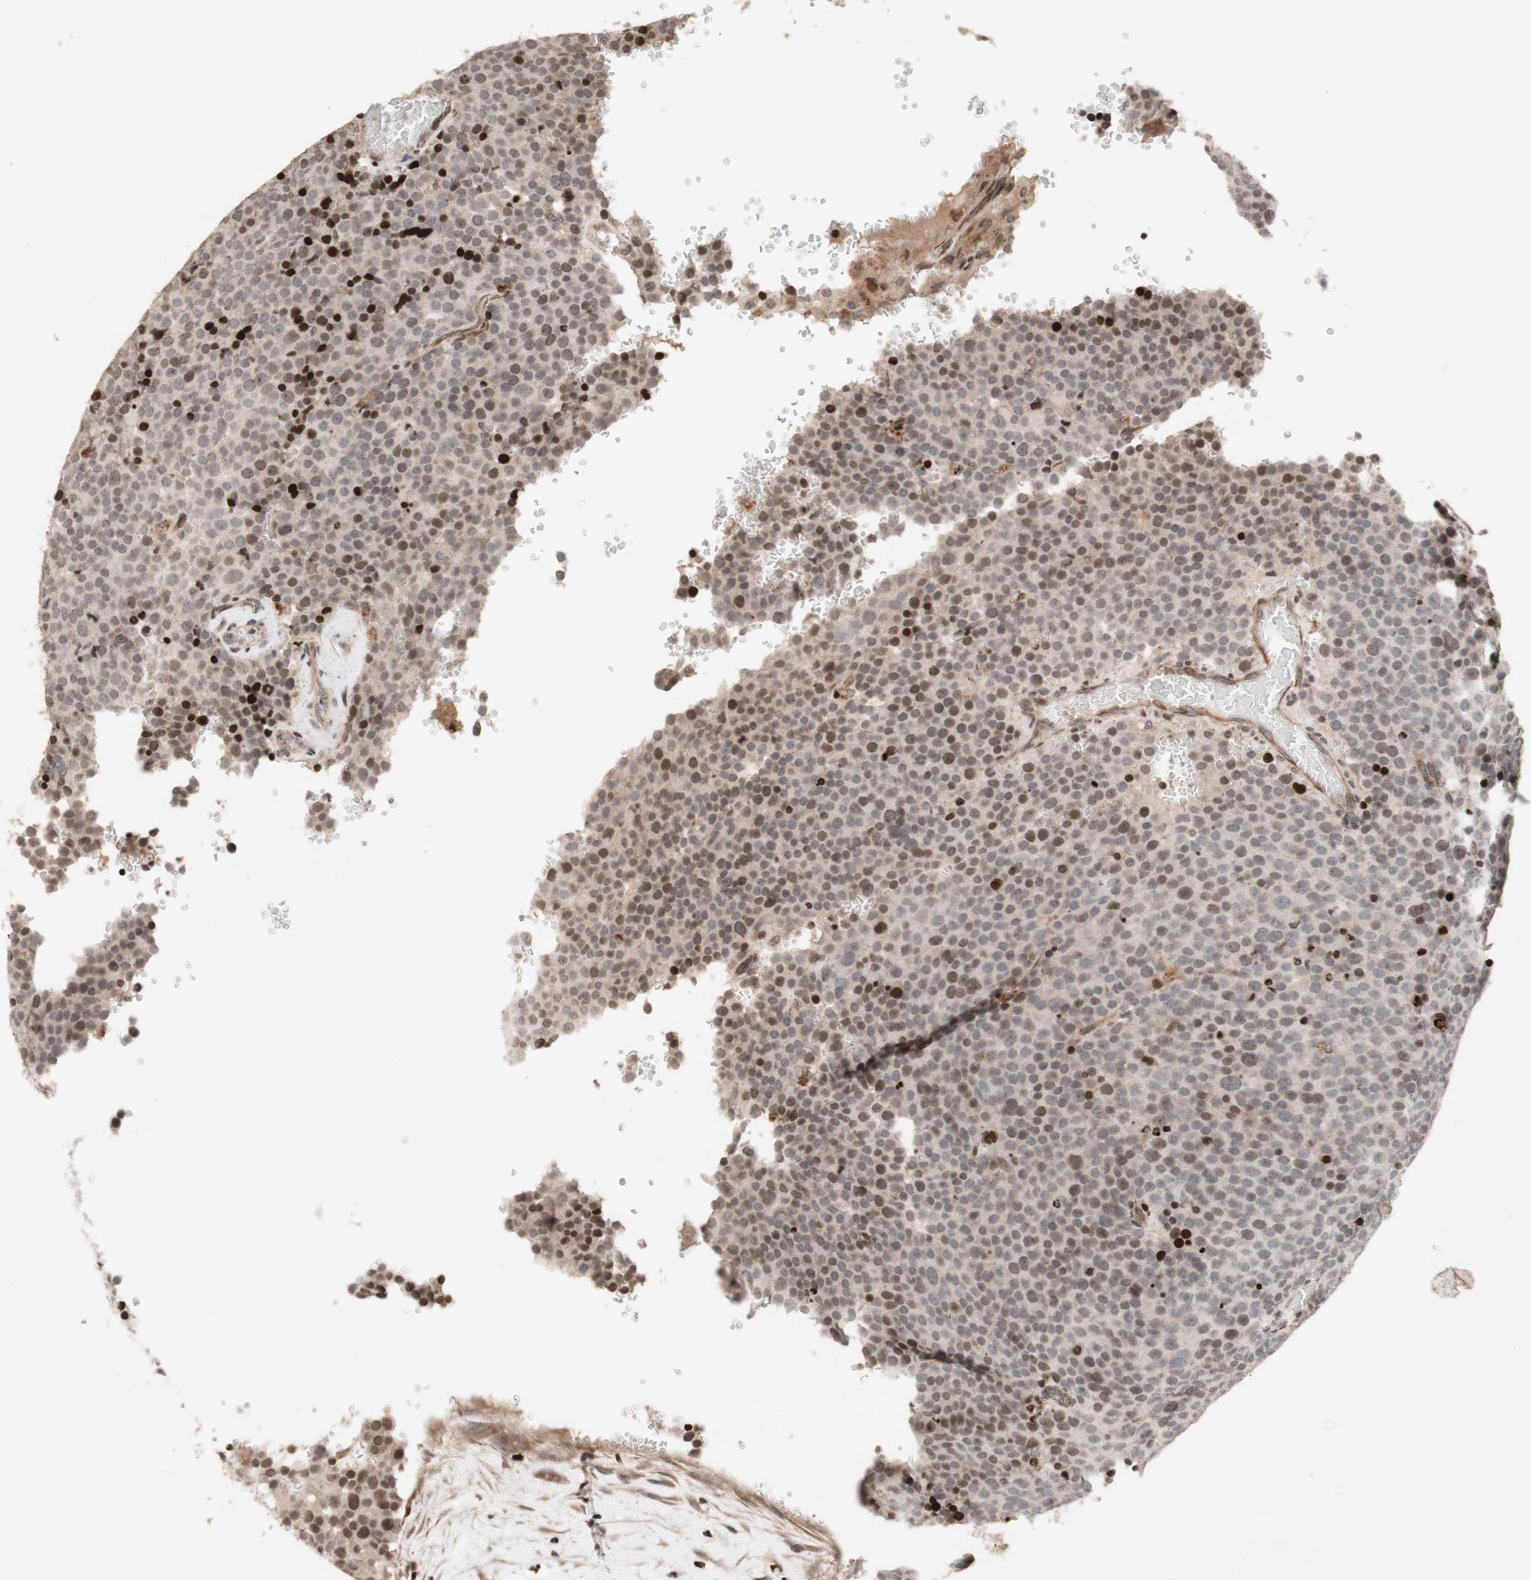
{"staining": {"intensity": "strong", "quantity": "<25%", "location": "nuclear"}, "tissue": "testis cancer", "cell_type": "Tumor cells", "image_type": "cancer", "snomed": [{"axis": "morphology", "description": "Seminoma, NOS"}, {"axis": "topography", "description": "Testis"}], "caption": "Immunohistochemistry (IHC) staining of testis seminoma, which demonstrates medium levels of strong nuclear expression in approximately <25% of tumor cells indicating strong nuclear protein staining. The staining was performed using DAB (3,3'-diaminobenzidine) (brown) for protein detection and nuclei were counterstained in hematoxylin (blue).", "gene": "POLA1", "patient": {"sex": "male", "age": 71}}